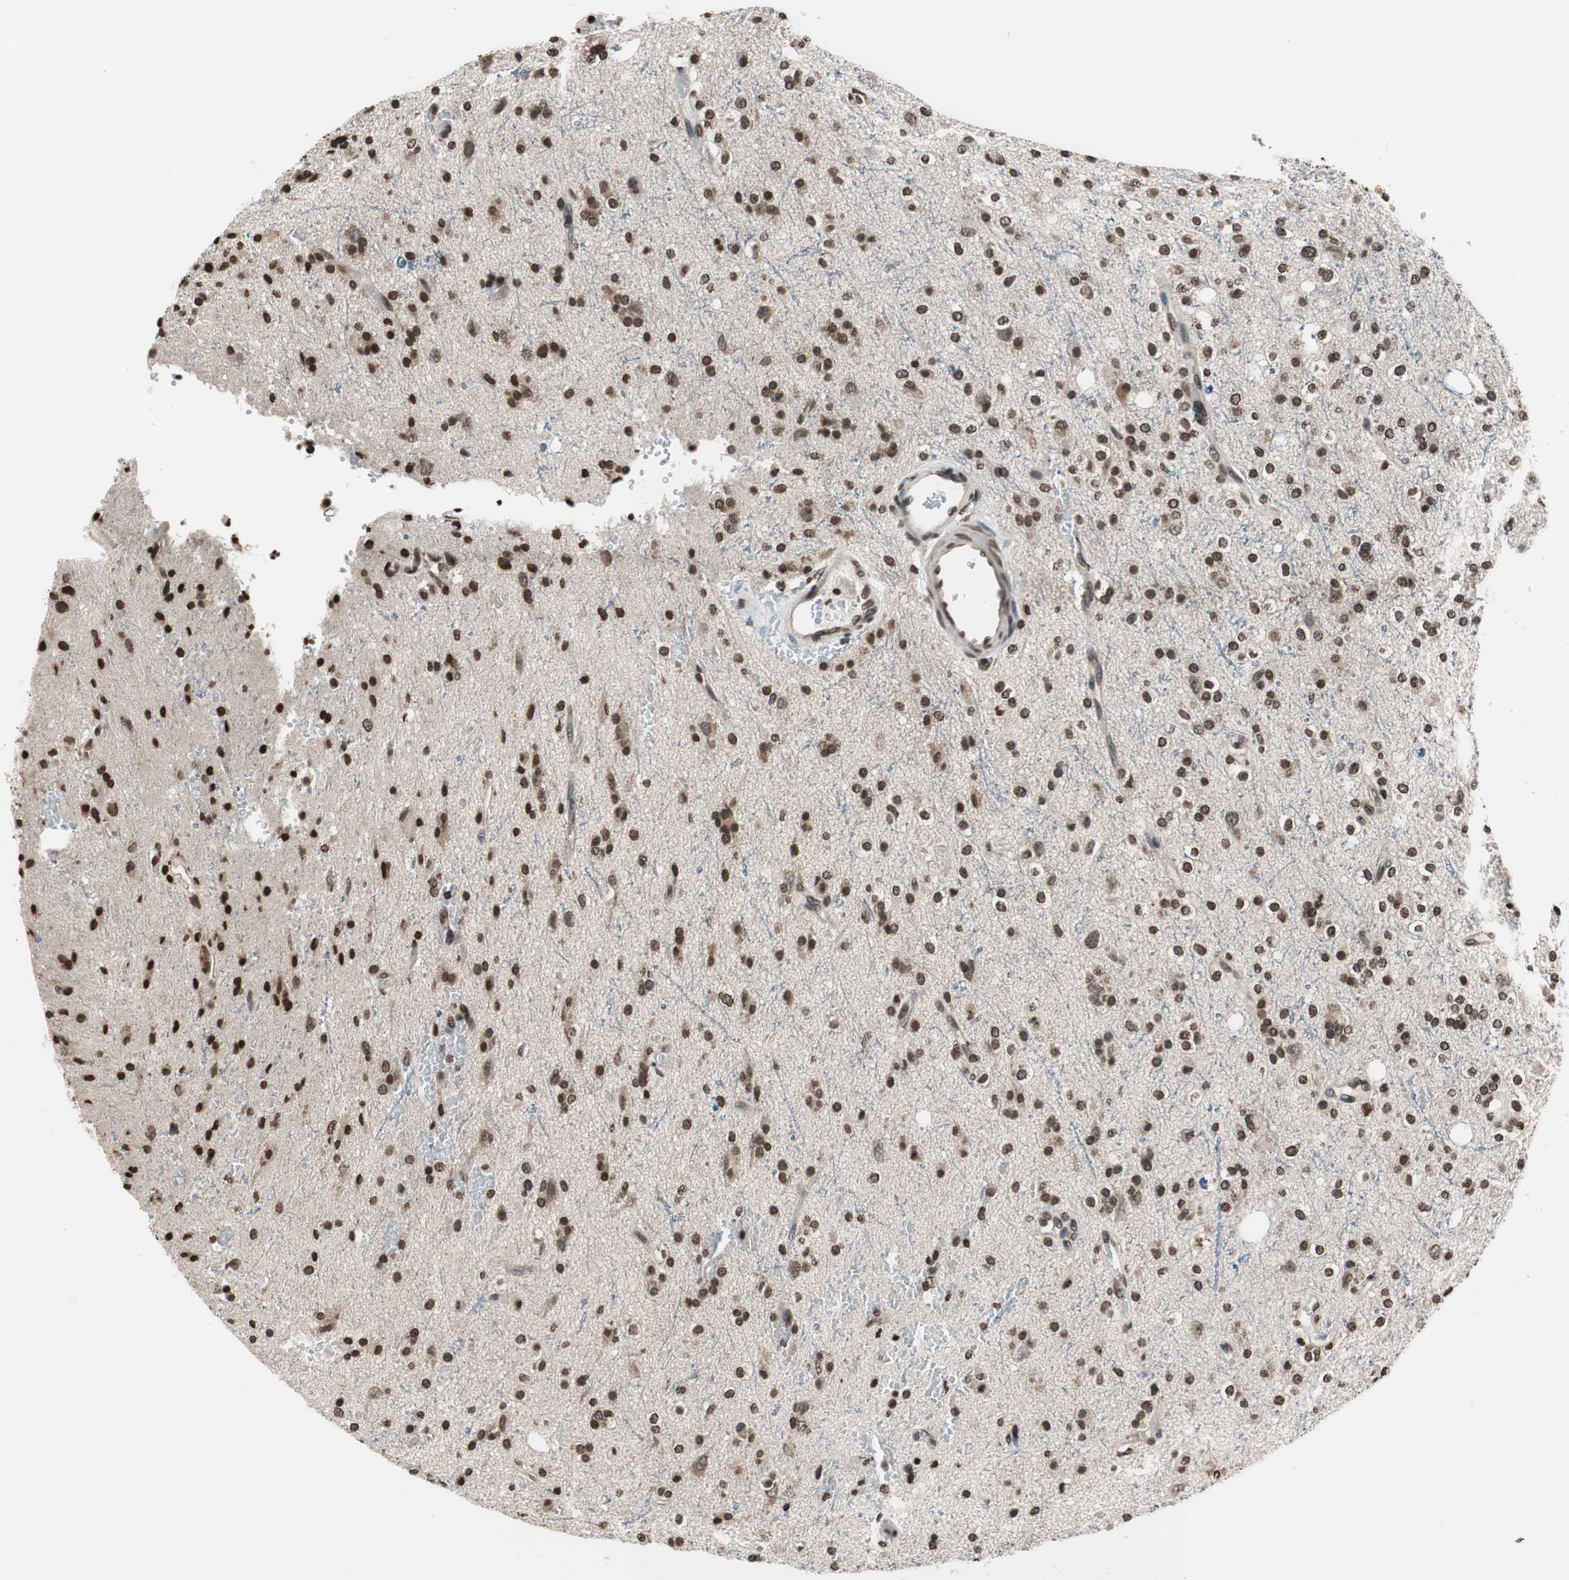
{"staining": {"intensity": "strong", "quantity": ">75%", "location": "nuclear"}, "tissue": "glioma", "cell_type": "Tumor cells", "image_type": "cancer", "snomed": [{"axis": "morphology", "description": "Glioma, malignant, High grade"}, {"axis": "topography", "description": "Brain"}], "caption": "Immunohistochemistry of human malignant high-grade glioma reveals high levels of strong nuclear expression in about >75% of tumor cells. (Brightfield microscopy of DAB IHC at high magnification).", "gene": "RFC1", "patient": {"sex": "male", "age": 47}}